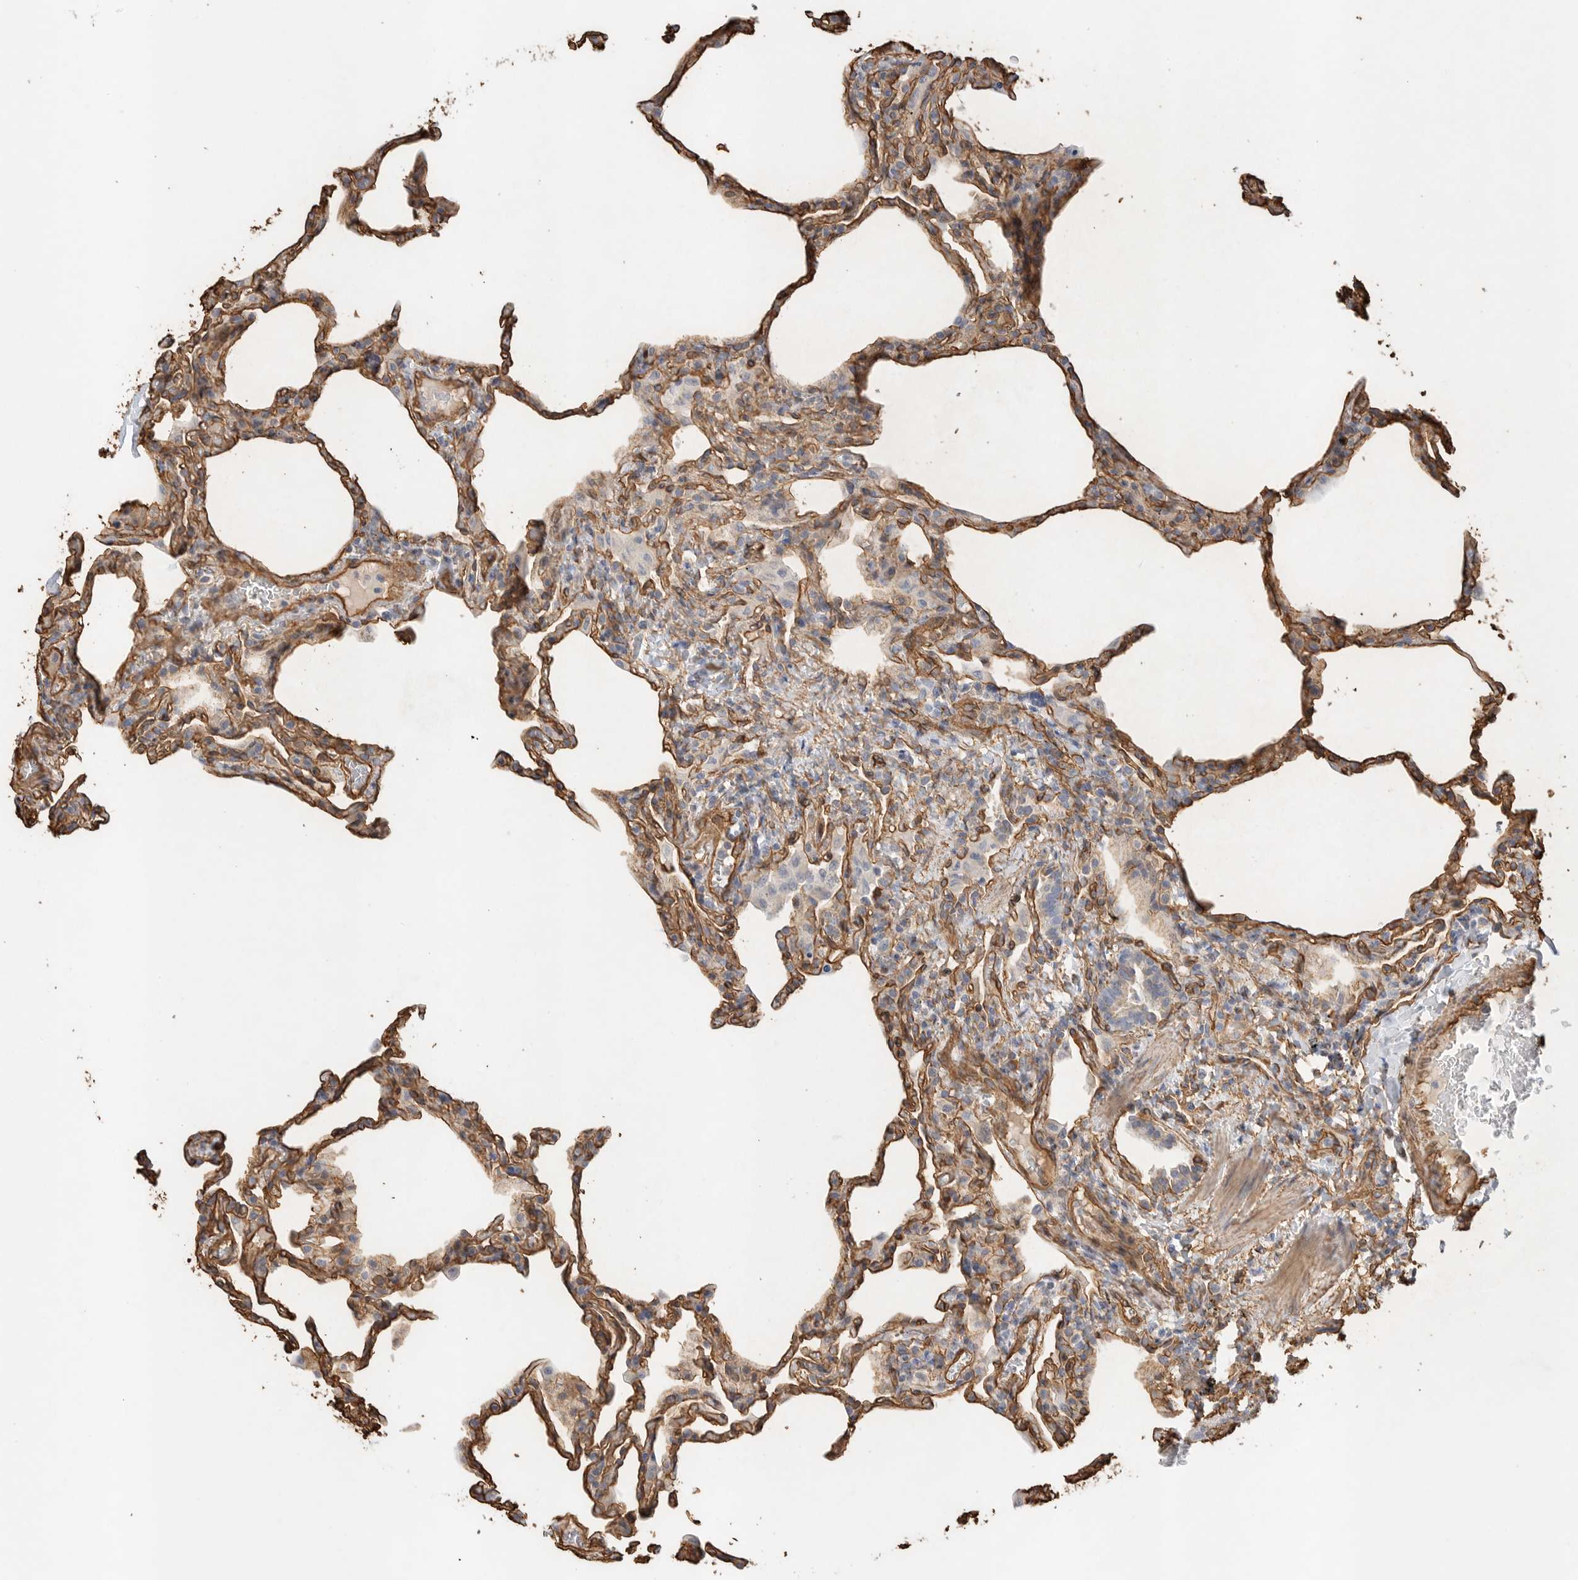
{"staining": {"intensity": "moderate", "quantity": "25%-75%", "location": "cytoplasmic/membranous"}, "tissue": "lung", "cell_type": "Alveolar cells", "image_type": "normal", "snomed": [{"axis": "morphology", "description": "Normal tissue, NOS"}, {"axis": "topography", "description": "Lung"}], "caption": "The histopathology image shows staining of unremarkable lung, revealing moderate cytoplasmic/membranous protein positivity (brown color) within alveolar cells. The protein is shown in brown color, while the nuclei are stained blue.", "gene": "JMJD4", "patient": {"sex": "male", "age": 20}}